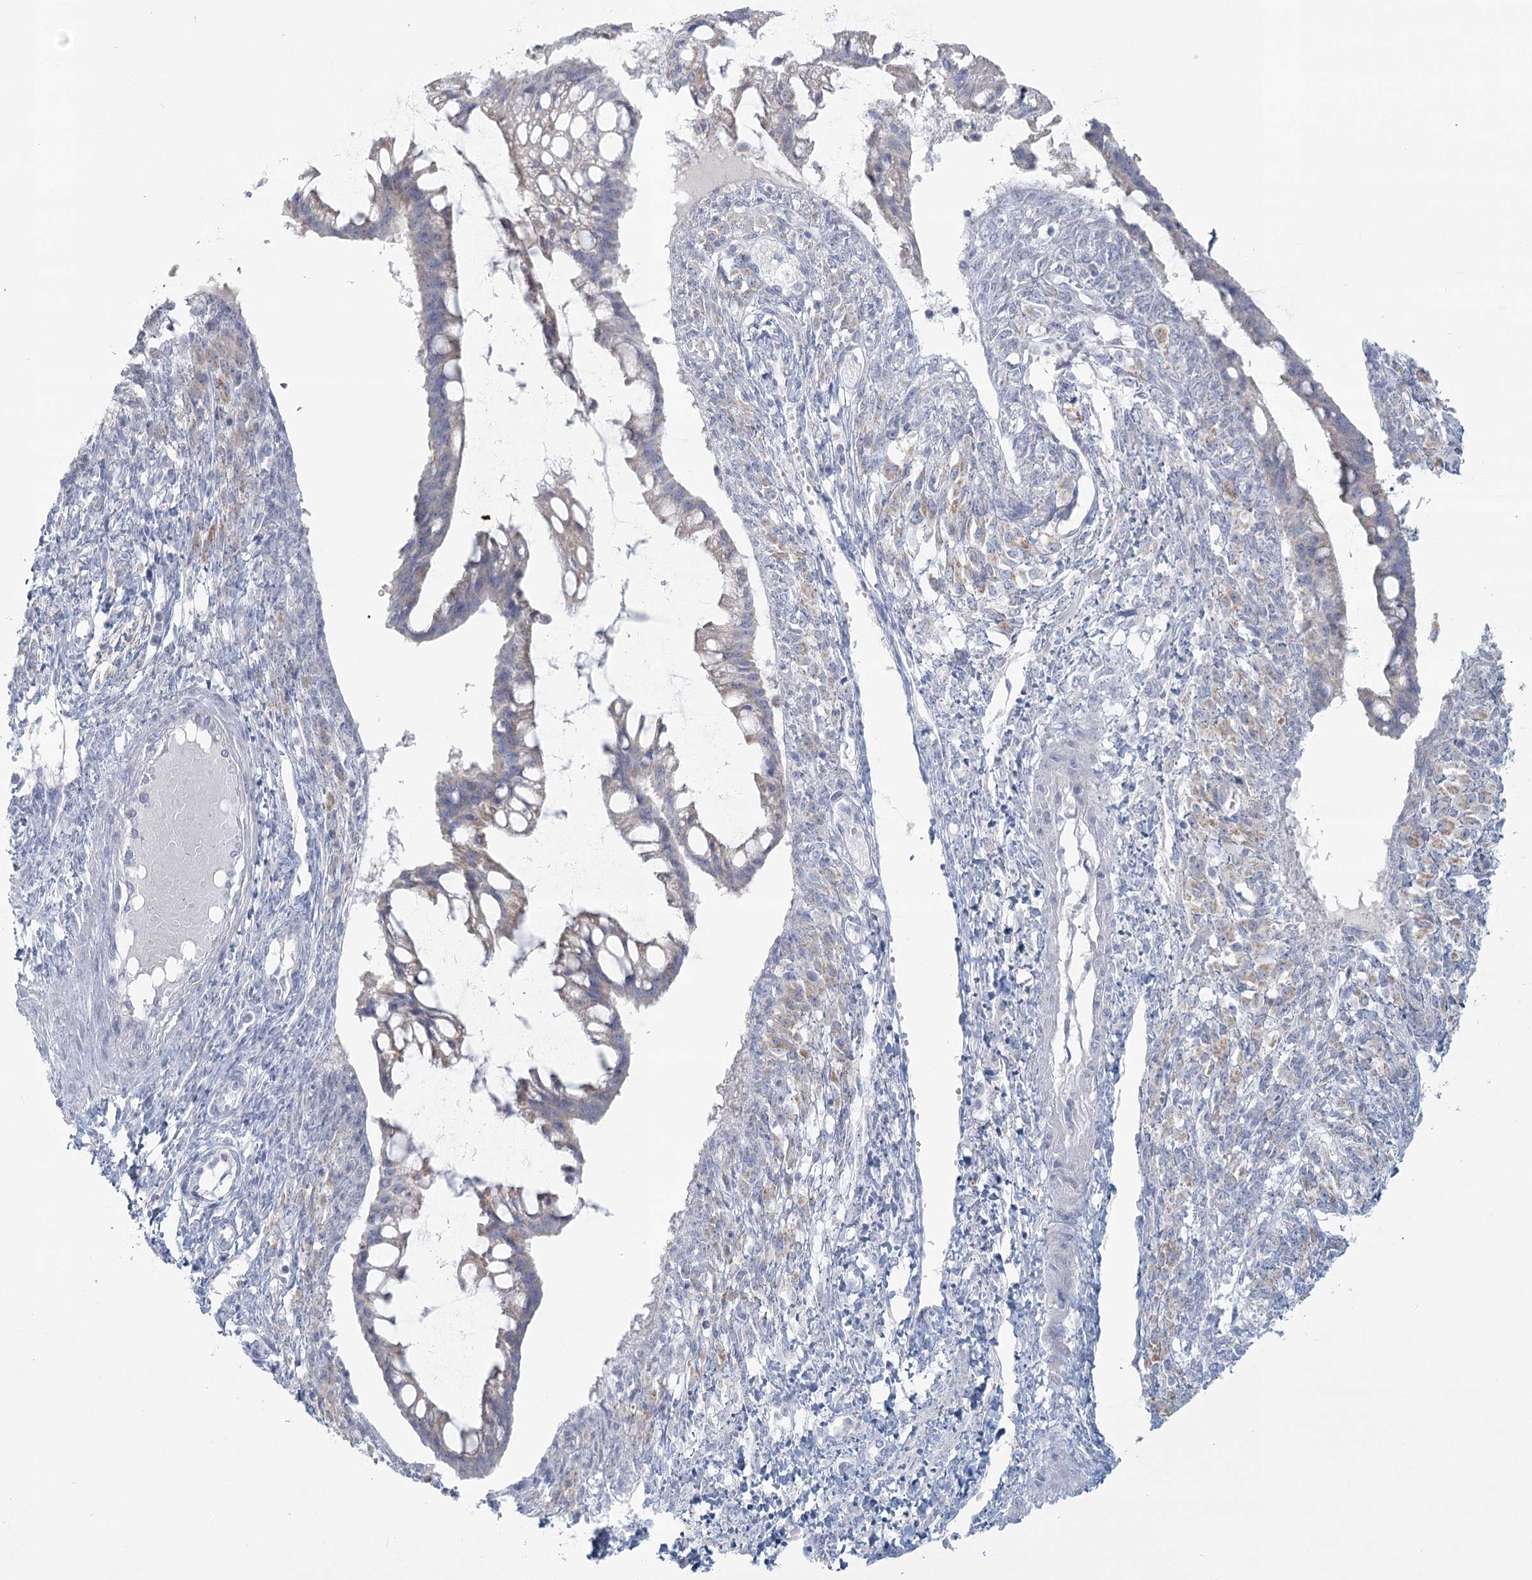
{"staining": {"intensity": "negative", "quantity": "none", "location": "none"}, "tissue": "ovarian cancer", "cell_type": "Tumor cells", "image_type": "cancer", "snomed": [{"axis": "morphology", "description": "Cystadenocarcinoma, mucinous, NOS"}, {"axis": "topography", "description": "Ovary"}], "caption": "A photomicrograph of ovarian cancer stained for a protein demonstrates no brown staining in tumor cells.", "gene": "BPHL", "patient": {"sex": "female", "age": 73}}